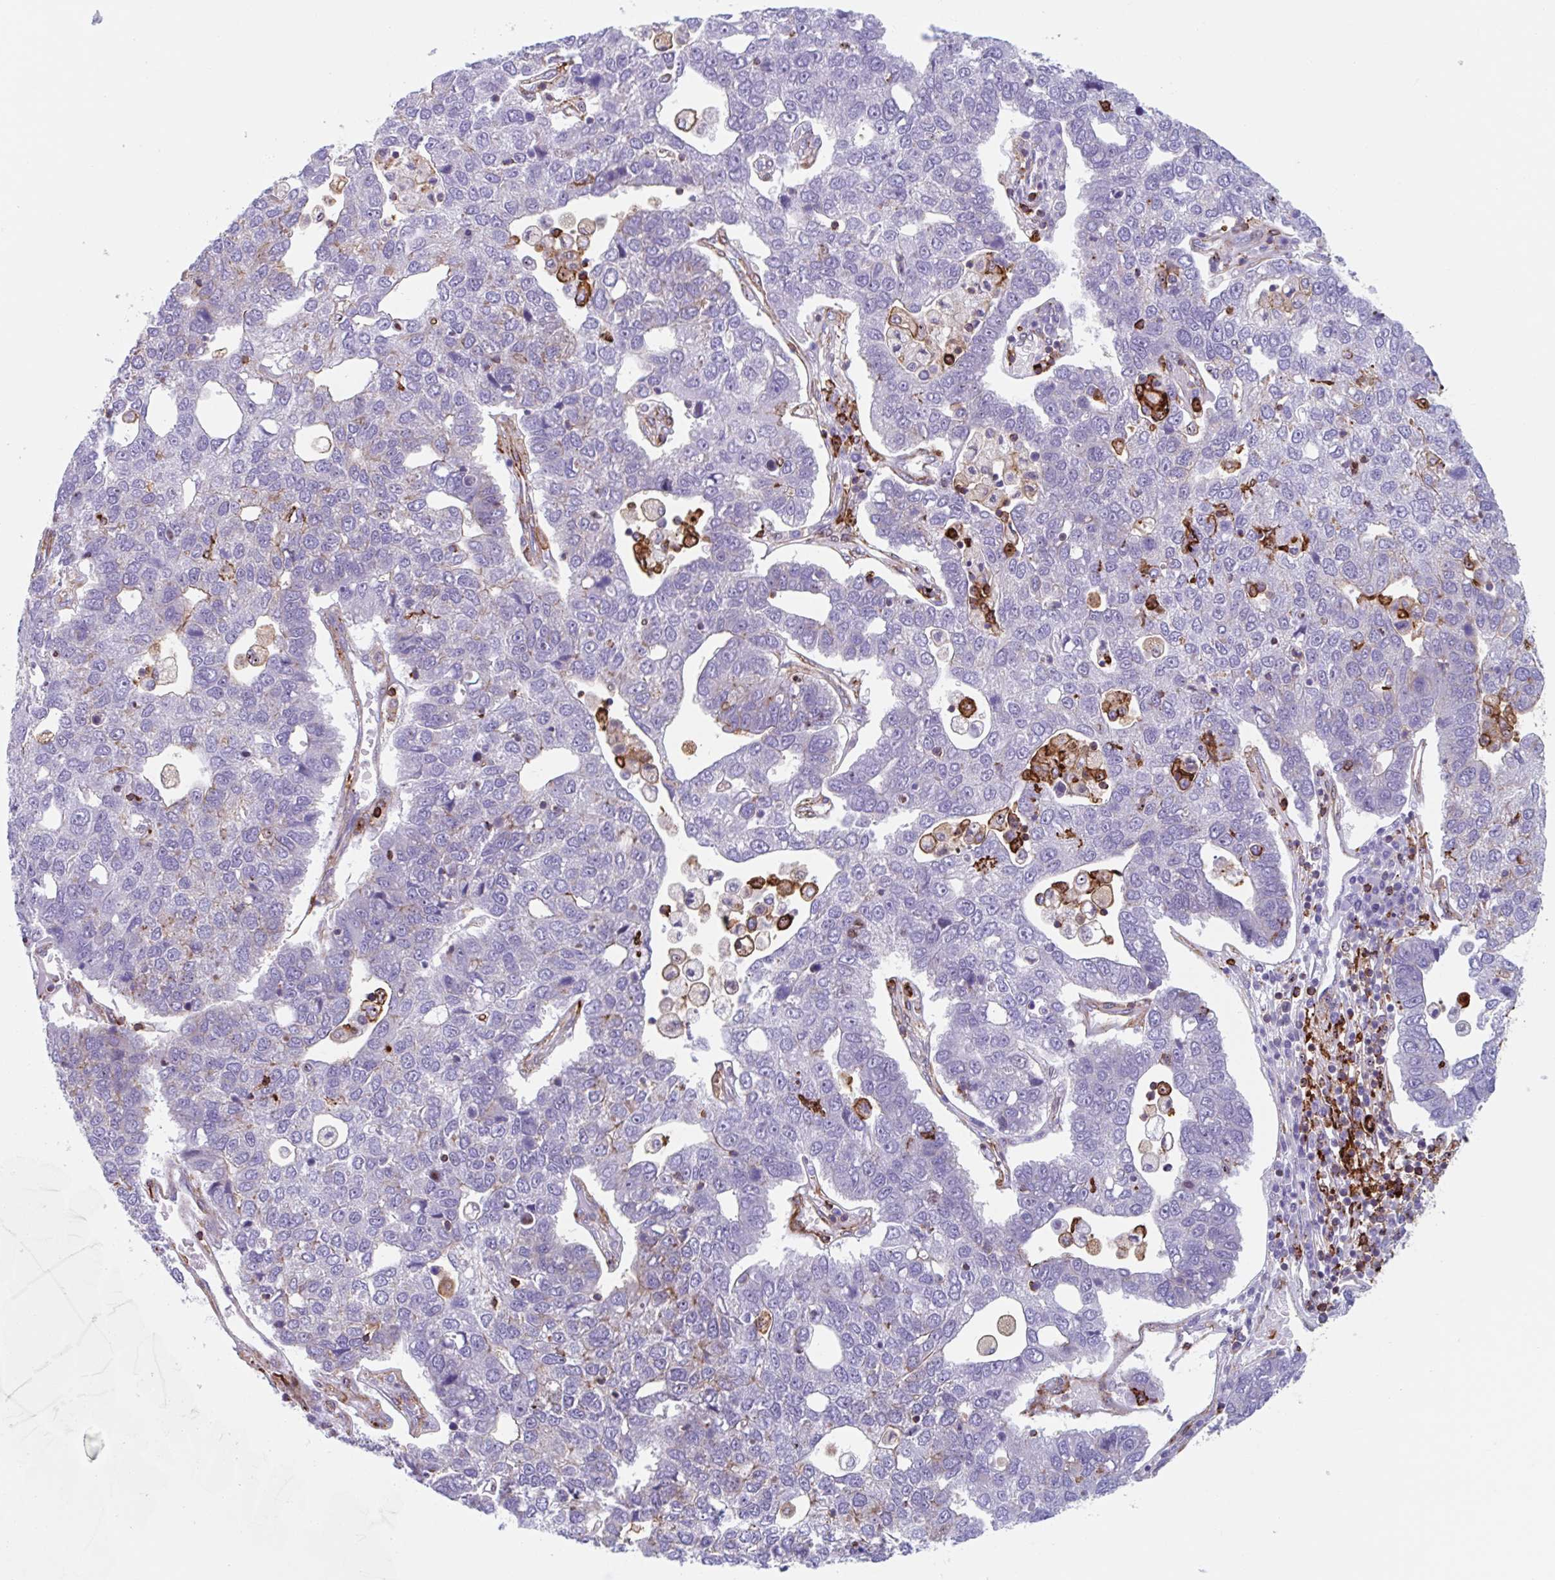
{"staining": {"intensity": "negative", "quantity": "none", "location": "none"}, "tissue": "pancreatic cancer", "cell_type": "Tumor cells", "image_type": "cancer", "snomed": [{"axis": "morphology", "description": "Adenocarcinoma, NOS"}, {"axis": "topography", "description": "Pancreas"}], "caption": "Protein analysis of pancreatic adenocarcinoma reveals no significant staining in tumor cells.", "gene": "EFHD1", "patient": {"sex": "female", "age": 61}}